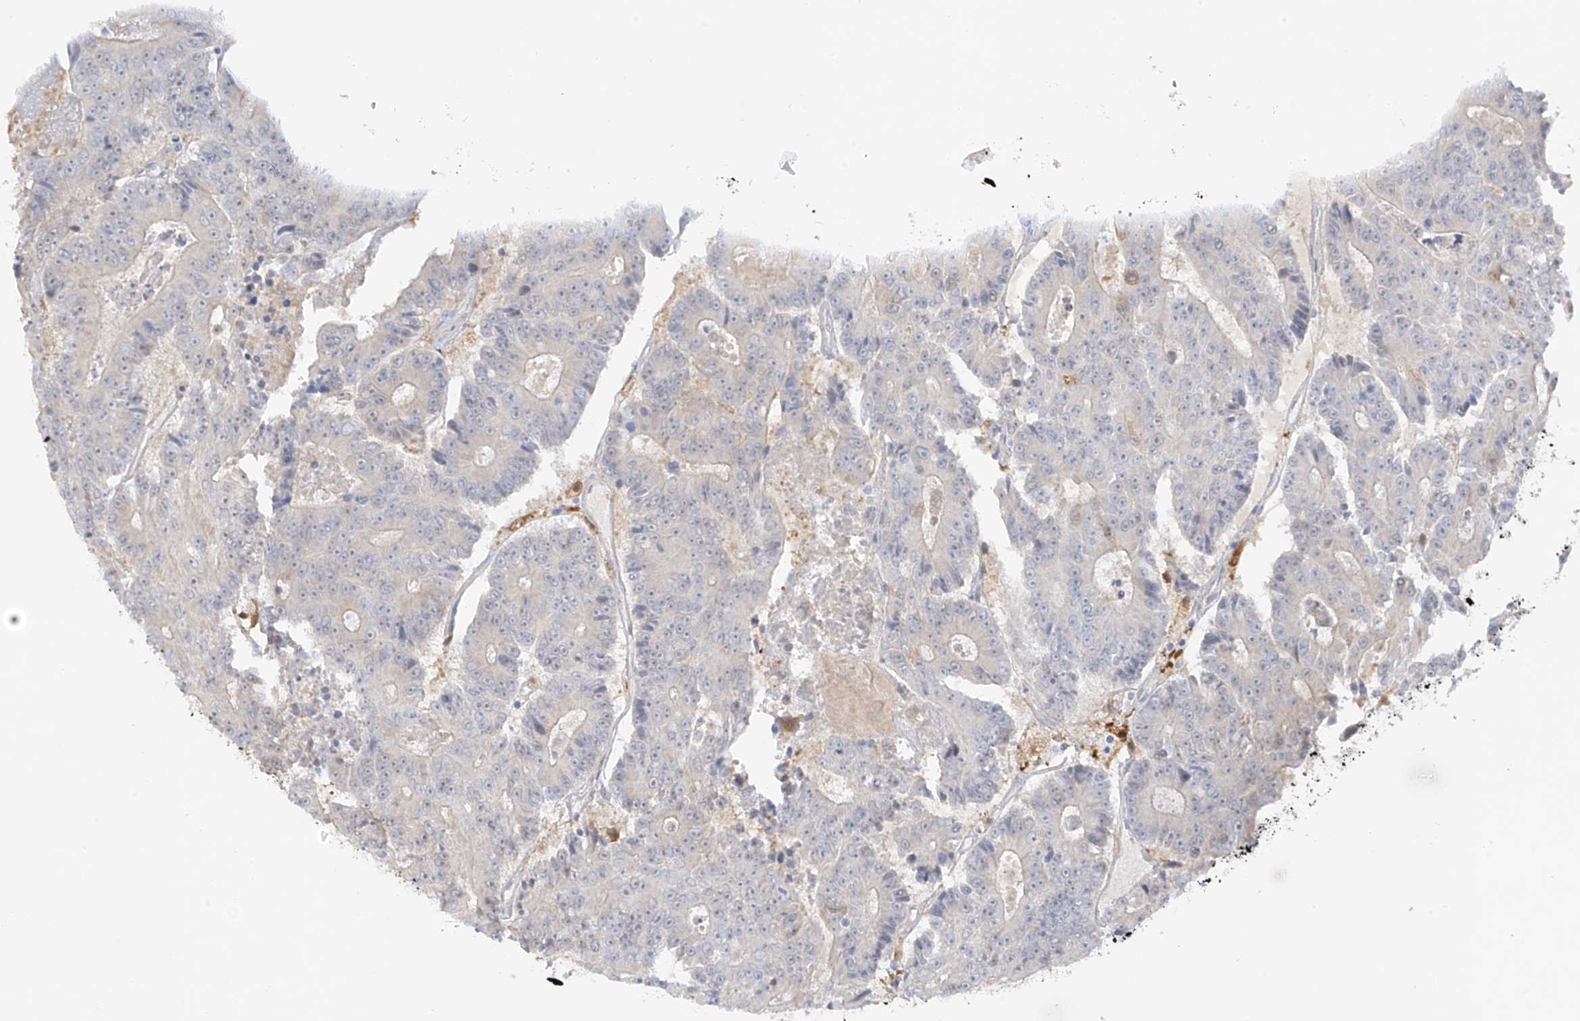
{"staining": {"intensity": "negative", "quantity": "none", "location": "none"}, "tissue": "colorectal cancer", "cell_type": "Tumor cells", "image_type": "cancer", "snomed": [{"axis": "morphology", "description": "Adenocarcinoma, NOS"}, {"axis": "topography", "description": "Colon"}], "caption": "This is an immunohistochemistry histopathology image of human colorectal adenocarcinoma. There is no positivity in tumor cells.", "gene": "UPK1B", "patient": {"sex": "male", "age": 83}}